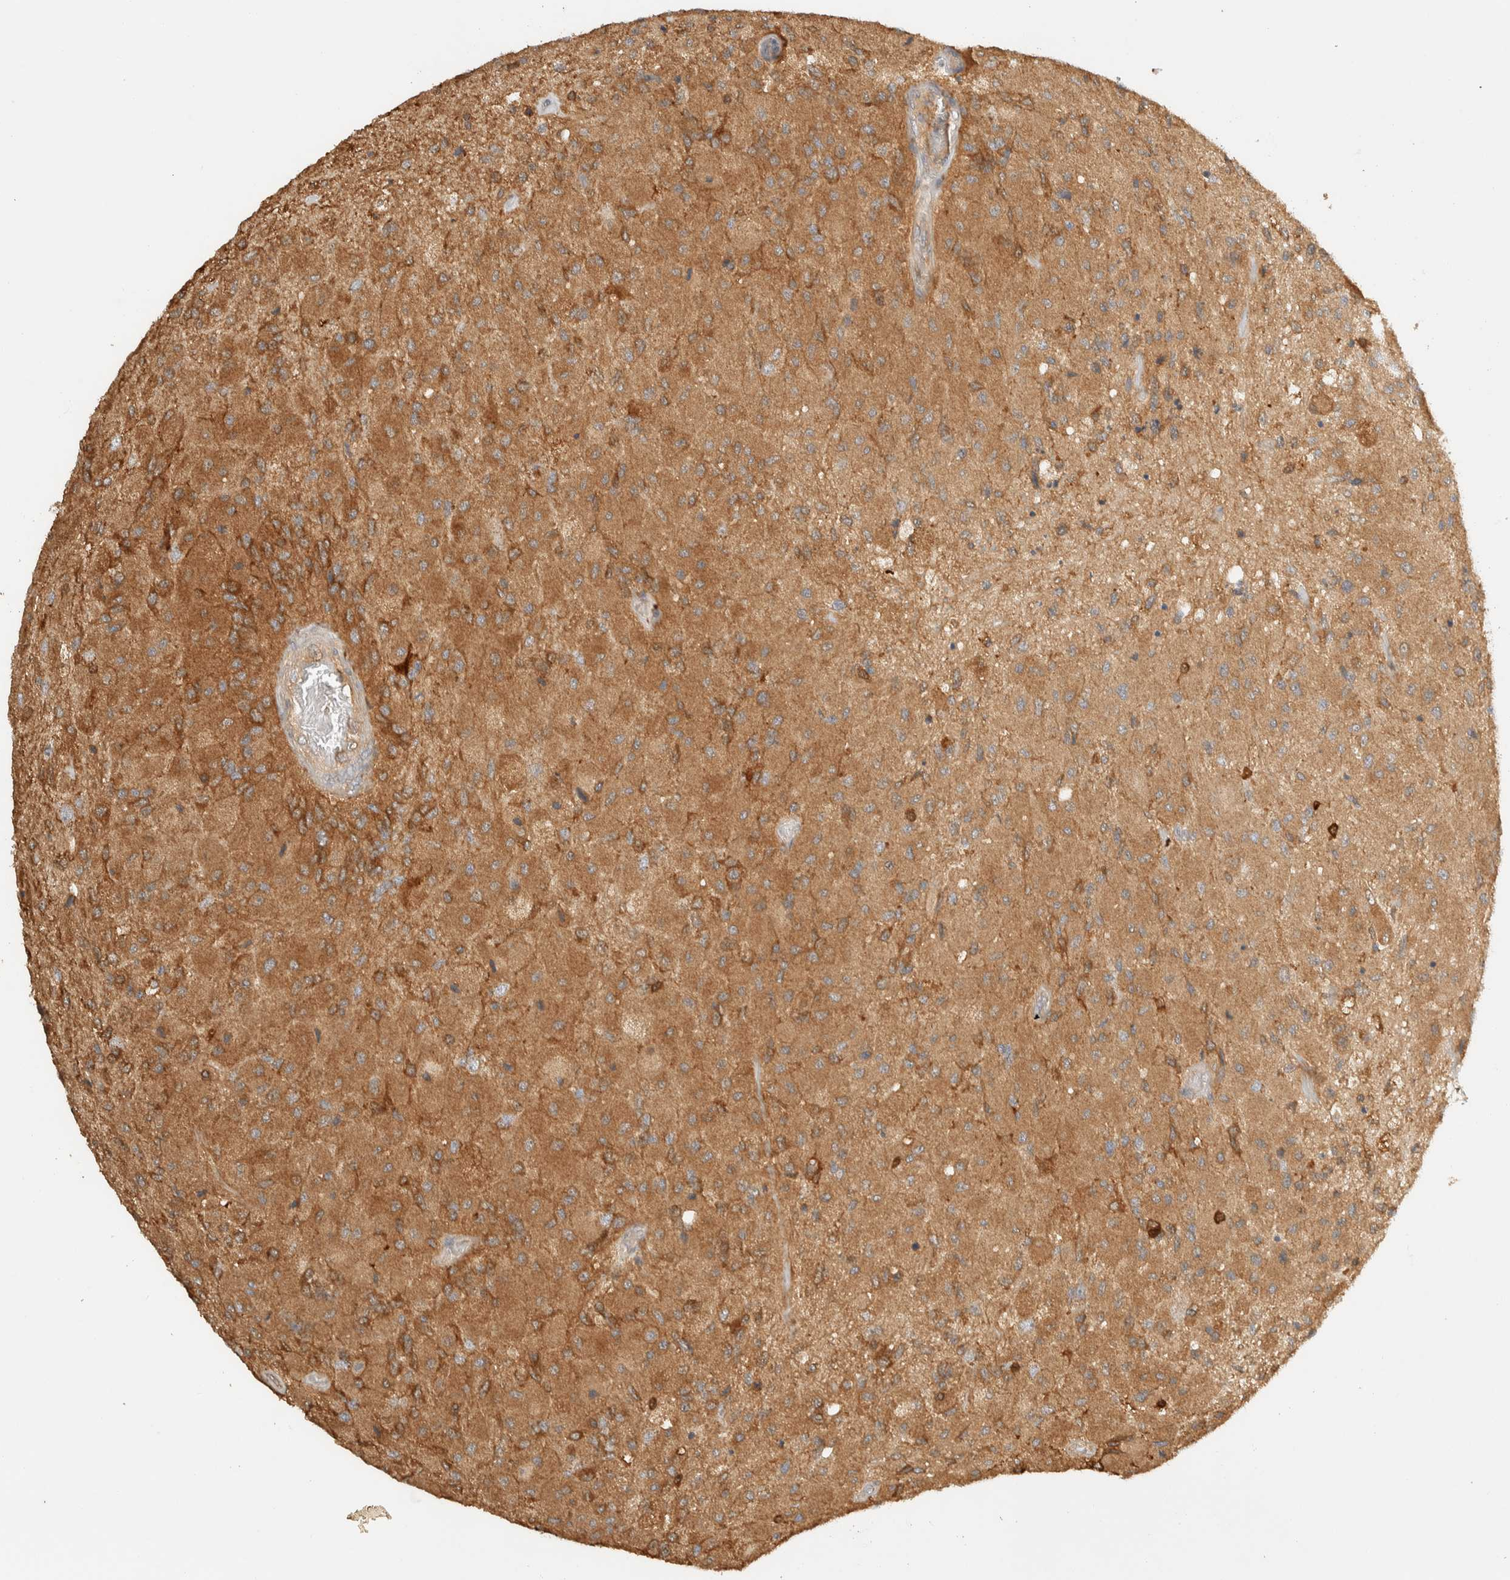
{"staining": {"intensity": "moderate", "quantity": ">75%", "location": "cytoplasmic/membranous"}, "tissue": "glioma", "cell_type": "Tumor cells", "image_type": "cancer", "snomed": [{"axis": "morphology", "description": "Normal tissue, NOS"}, {"axis": "morphology", "description": "Glioma, malignant, High grade"}, {"axis": "topography", "description": "Cerebral cortex"}], "caption": "A micrograph showing moderate cytoplasmic/membranous expression in approximately >75% of tumor cells in malignant glioma (high-grade), as visualized by brown immunohistochemical staining.", "gene": "TMEM192", "patient": {"sex": "male", "age": 77}}